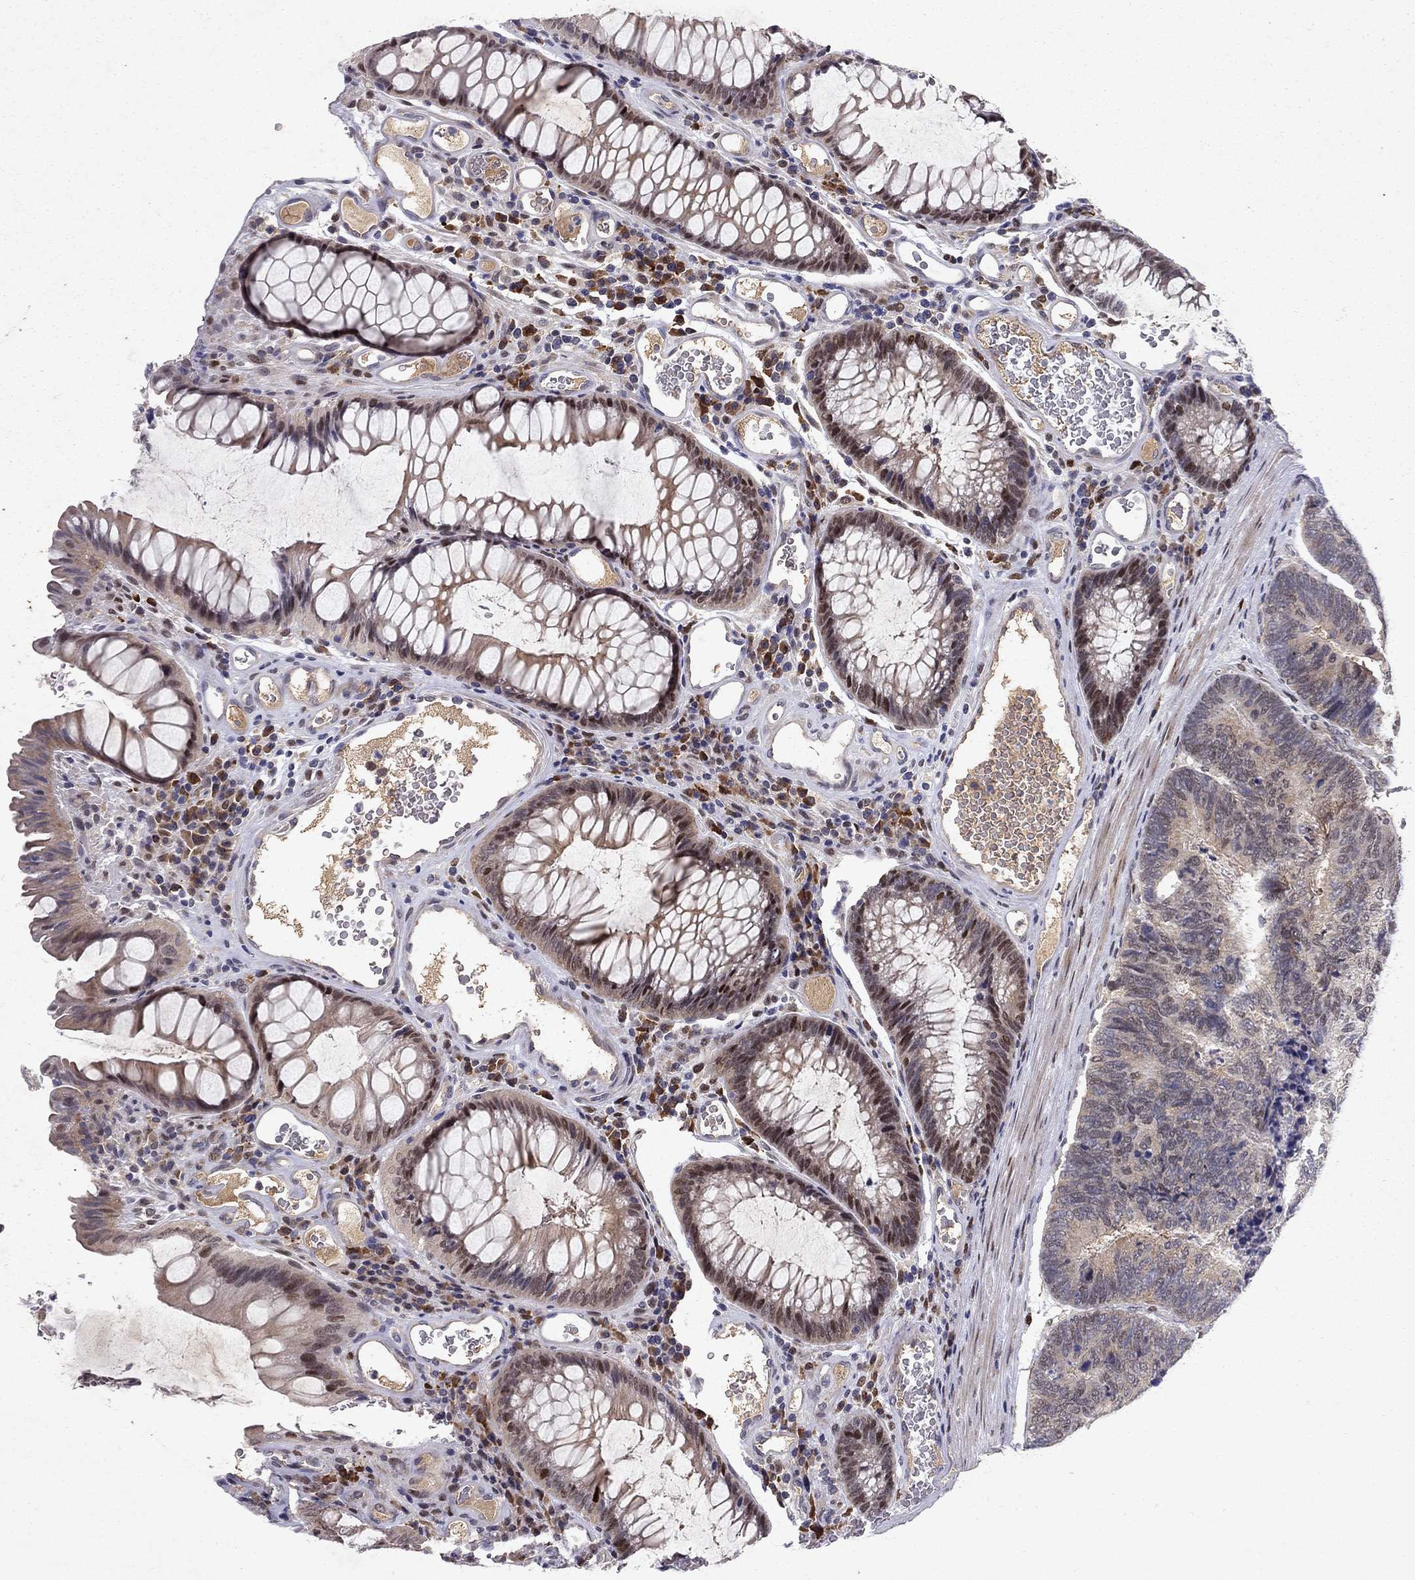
{"staining": {"intensity": "negative", "quantity": "none", "location": "none"}, "tissue": "colorectal cancer", "cell_type": "Tumor cells", "image_type": "cancer", "snomed": [{"axis": "morphology", "description": "Adenocarcinoma, NOS"}, {"axis": "topography", "description": "Colon"}], "caption": "The image shows no significant positivity in tumor cells of colorectal cancer.", "gene": "CRTC1", "patient": {"sex": "female", "age": 67}}